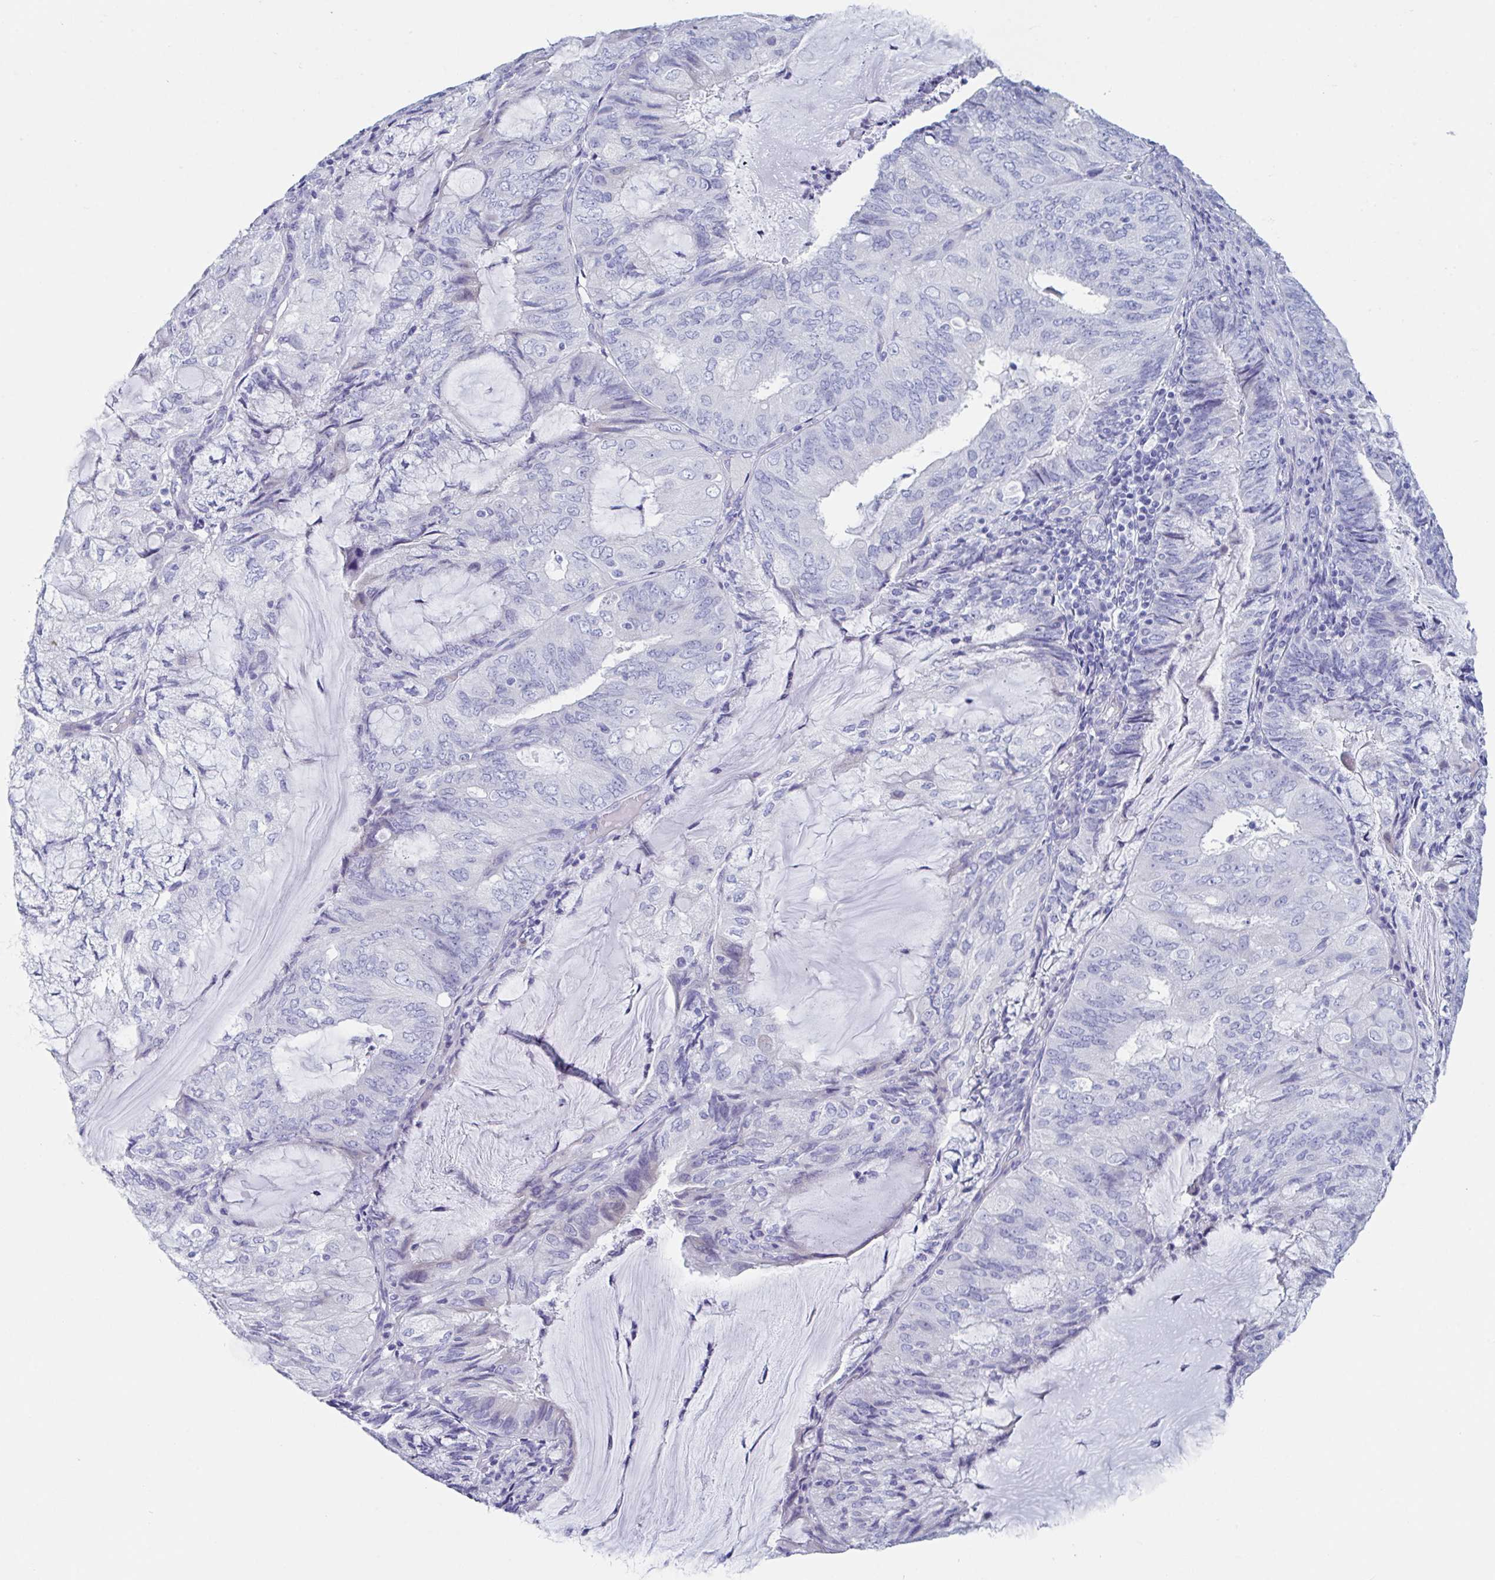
{"staining": {"intensity": "negative", "quantity": "none", "location": "none"}, "tissue": "endometrial cancer", "cell_type": "Tumor cells", "image_type": "cancer", "snomed": [{"axis": "morphology", "description": "Adenocarcinoma, NOS"}, {"axis": "topography", "description": "Endometrium"}], "caption": "An immunohistochemistry (IHC) micrograph of endometrial cancer is shown. There is no staining in tumor cells of endometrial cancer.", "gene": "ZPBP", "patient": {"sex": "female", "age": 81}}